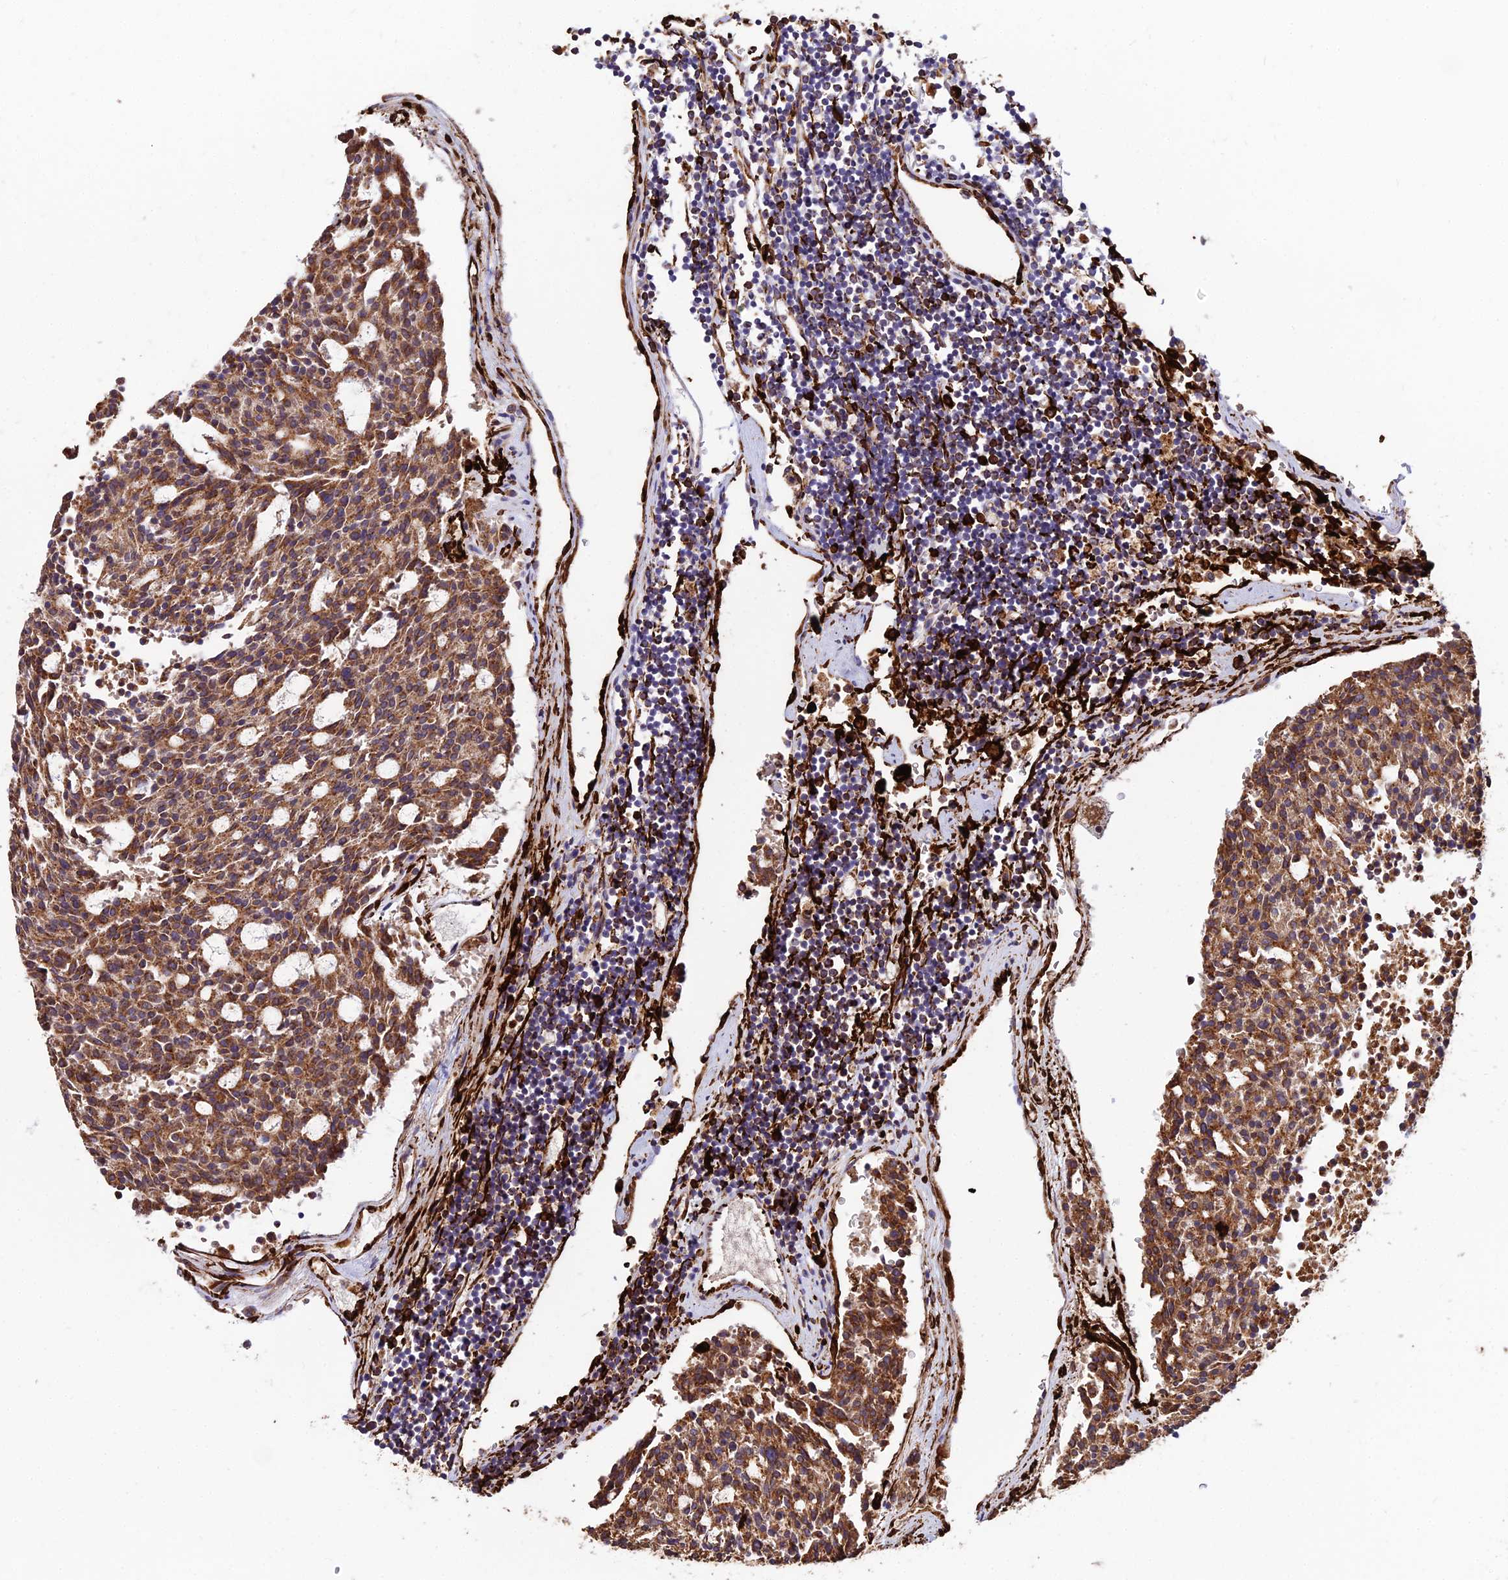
{"staining": {"intensity": "moderate", "quantity": ">75%", "location": "cytoplasmic/membranous"}, "tissue": "carcinoid", "cell_type": "Tumor cells", "image_type": "cancer", "snomed": [{"axis": "morphology", "description": "Carcinoid, malignant, NOS"}, {"axis": "topography", "description": "Pancreas"}], "caption": "Immunohistochemistry (IHC) staining of carcinoid (malignant), which demonstrates medium levels of moderate cytoplasmic/membranous expression in about >75% of tumor cells indicating moderate cytoplasmic/membranous protein positivity. The staining was performed using DAB (brown) for protein detection and nuclei were counterstained in hematoxylin (blue).", "gene": "PEX19", "patient": {"sex": "female", "age": 54}}